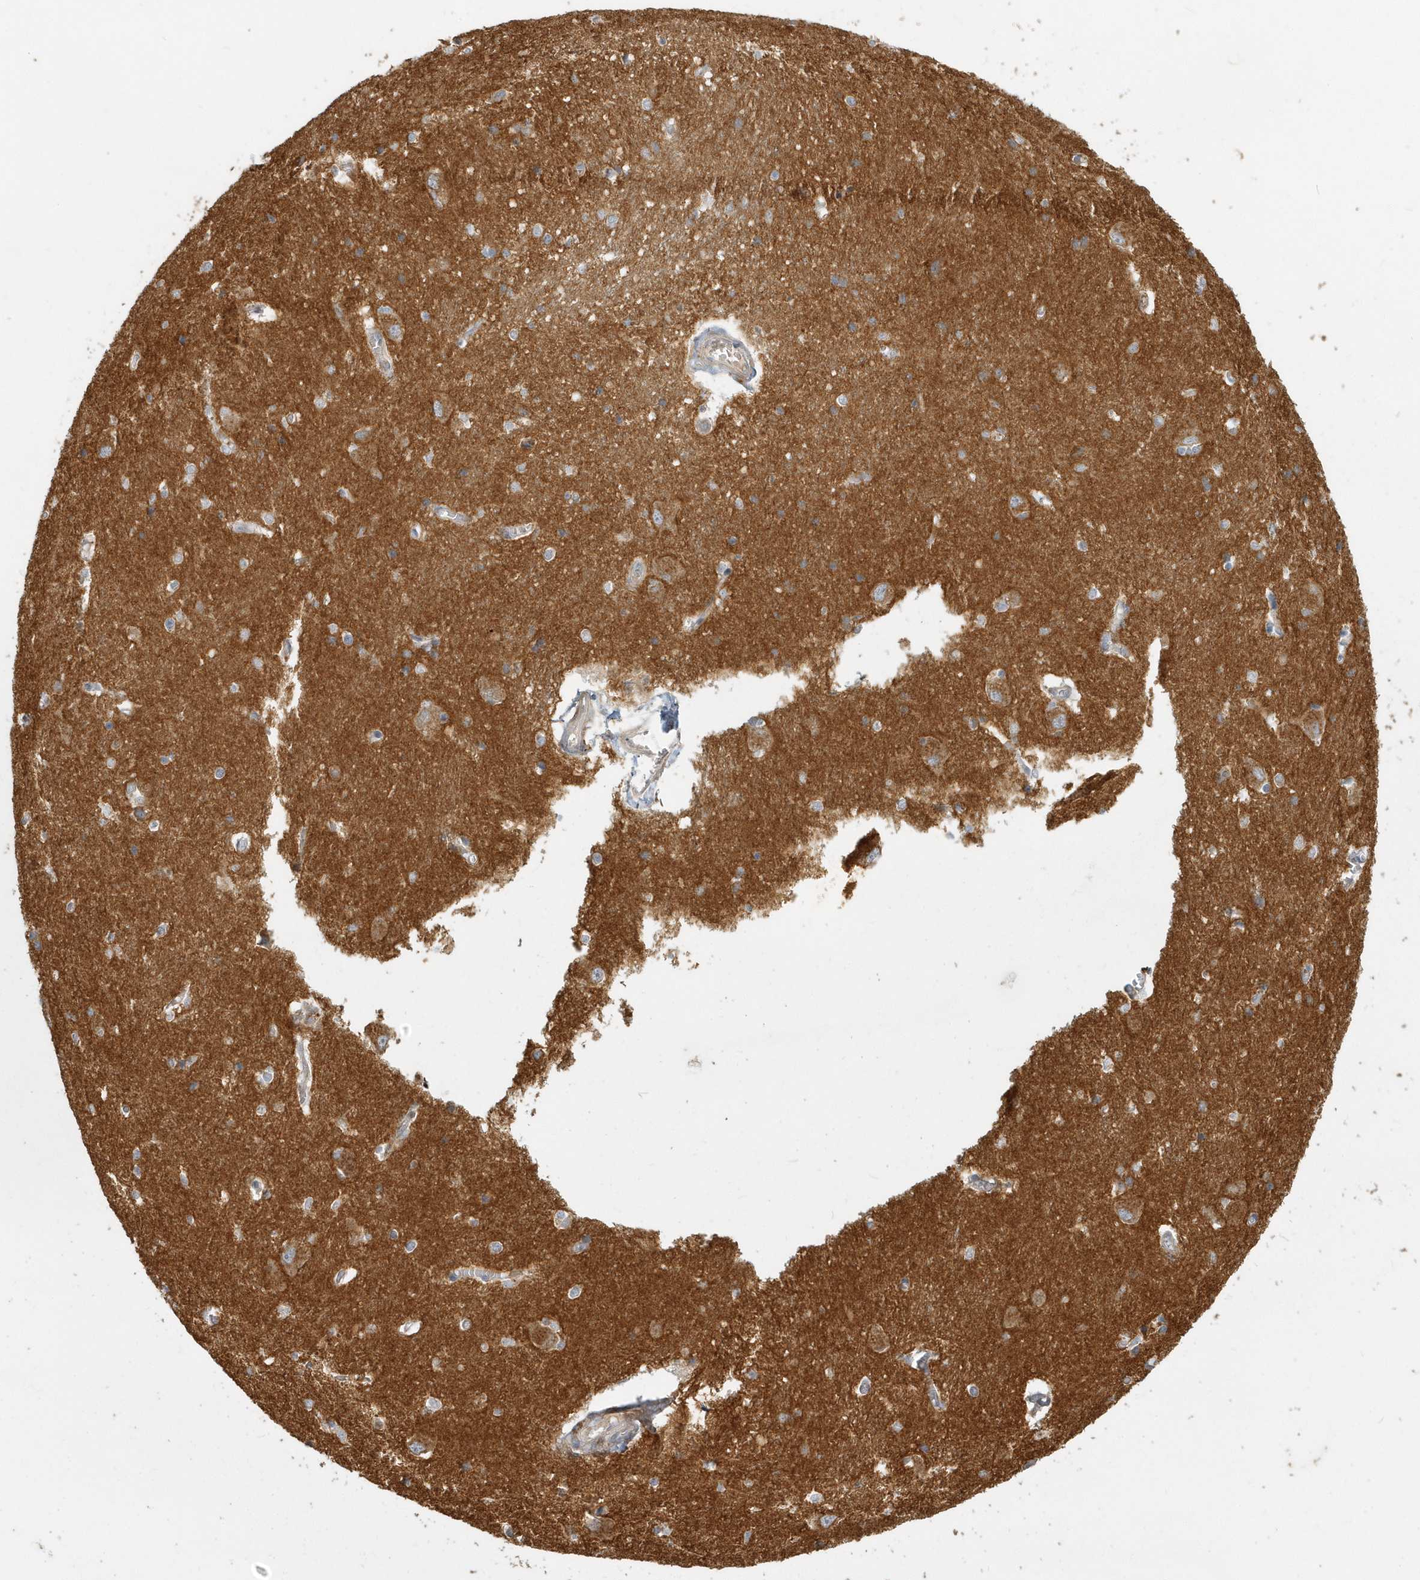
{"staining": {"intensity": "weak", "quantity": "25%-75%", "location": "cytoplasmic/membranous"}, "tissue": "caudate", "cell_type": "Glial cells", "image_type": "normal", "snomed": [{"axis": "morphology", "description": "Normal tissue, NOS"}, {"axis": "topography", "description": "Lateral ventricle wall"}], "caption": "IHC image of unremarkable caudate stained for a protein (brown), which shows low levels of weak cytoplasmic/membranous positivity in approximately 25%-75% of glial cells.", "gene": "NAPB", "patient": {"sex": "male", "age": 37}}